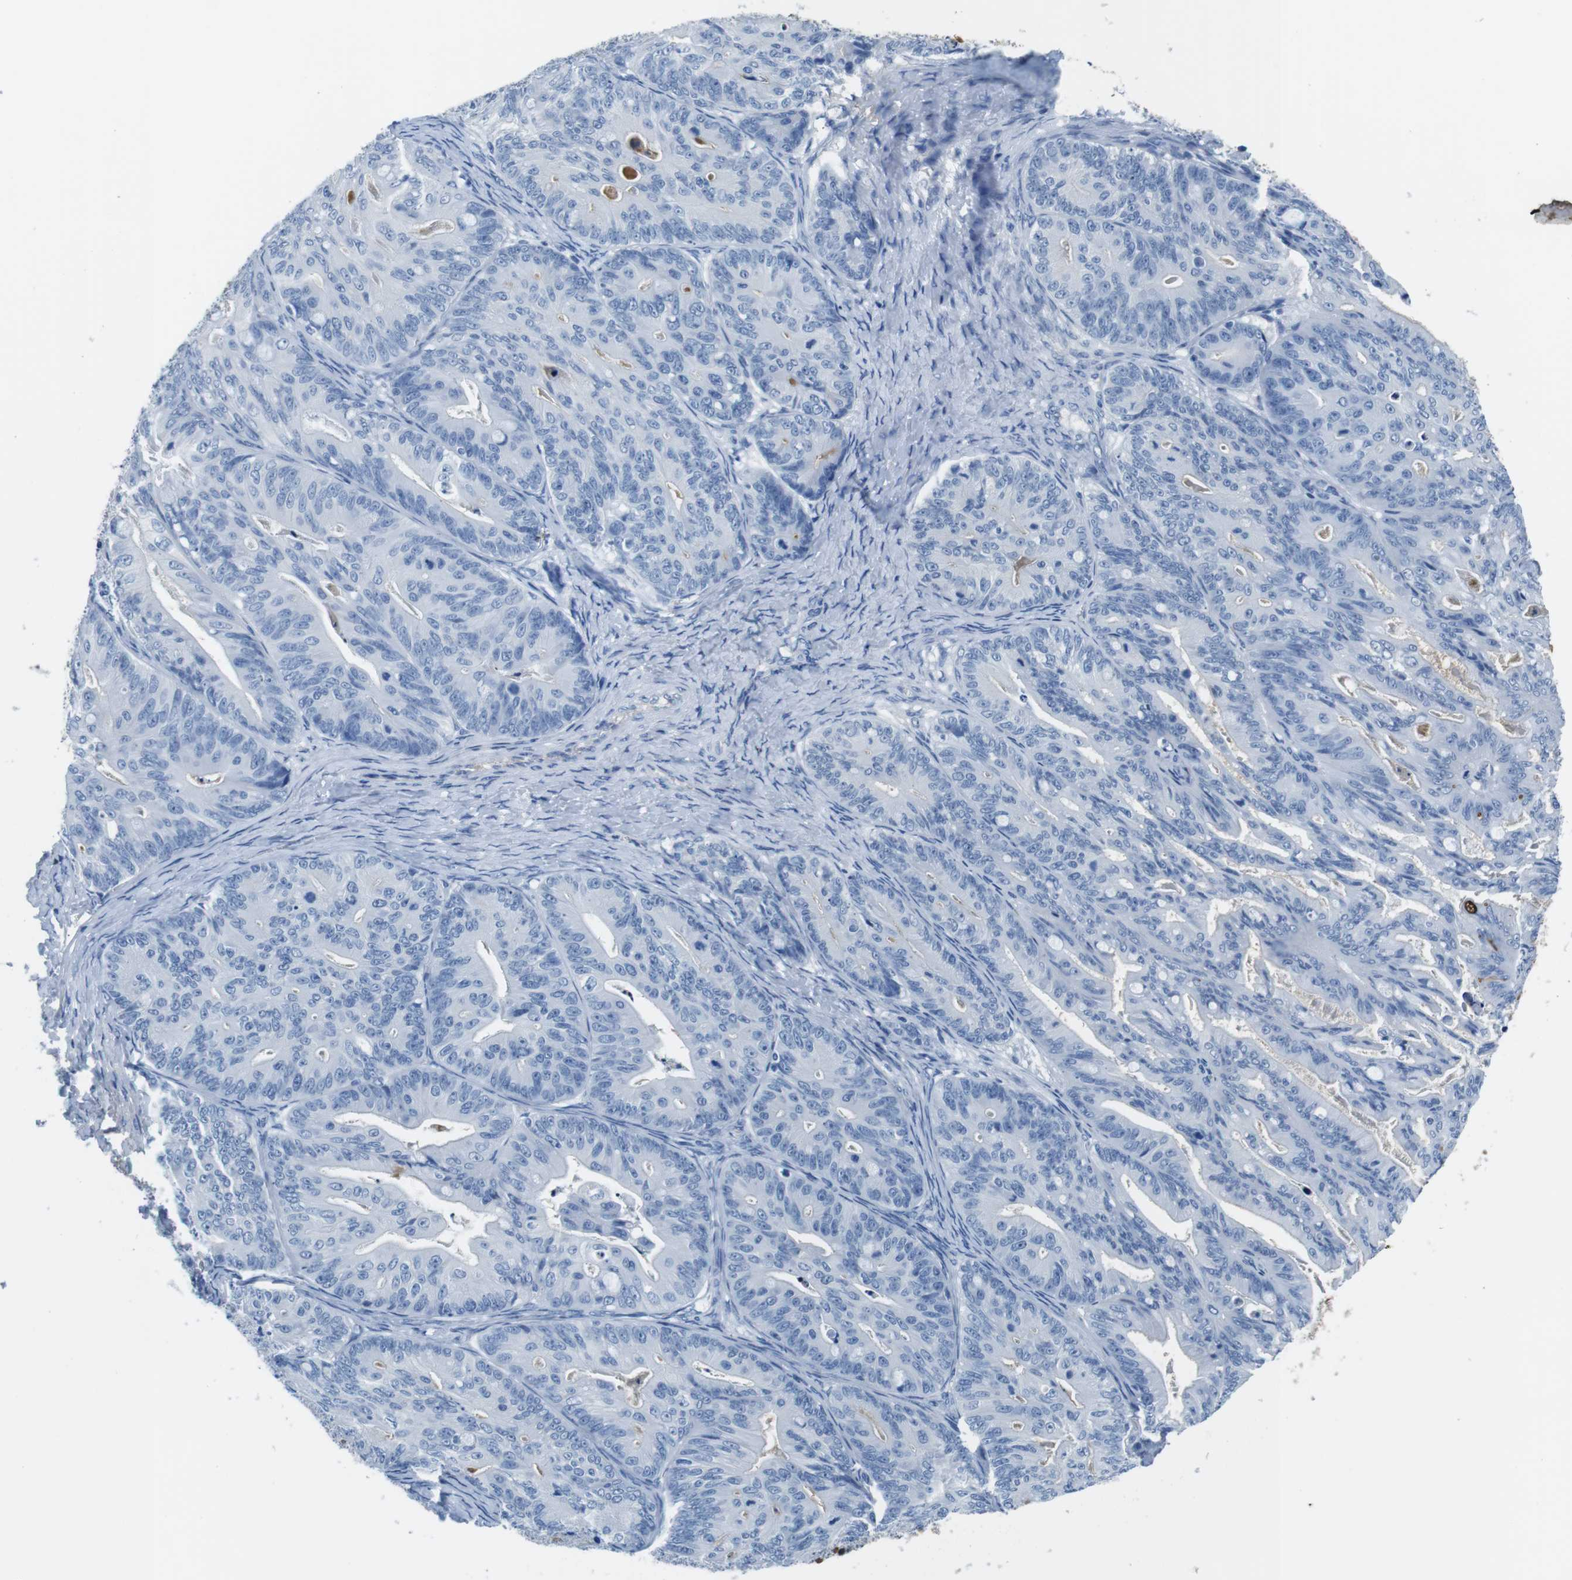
{"staining": {"intensity": "negative", "quantity": "none", "location": "none"}, "tissue": "ovarian cancer", "cell_type": "Tumor cells", "image_type": "cancer", "snomed": [{"axis": "morphology", "description": "Cystadenocarcinoma, mucinous, NOS"}, {"axis": "topography", "description": "Ovary"}], "caption": "Immunohistochemistry (IHC) micrograph of ovarian mucinous cystadenocarcinoma stained for a protein (brown), which reveals no expression in tumor cells.", "gene": "IGKC", "patient": {"sex": "female", "age": 37}}